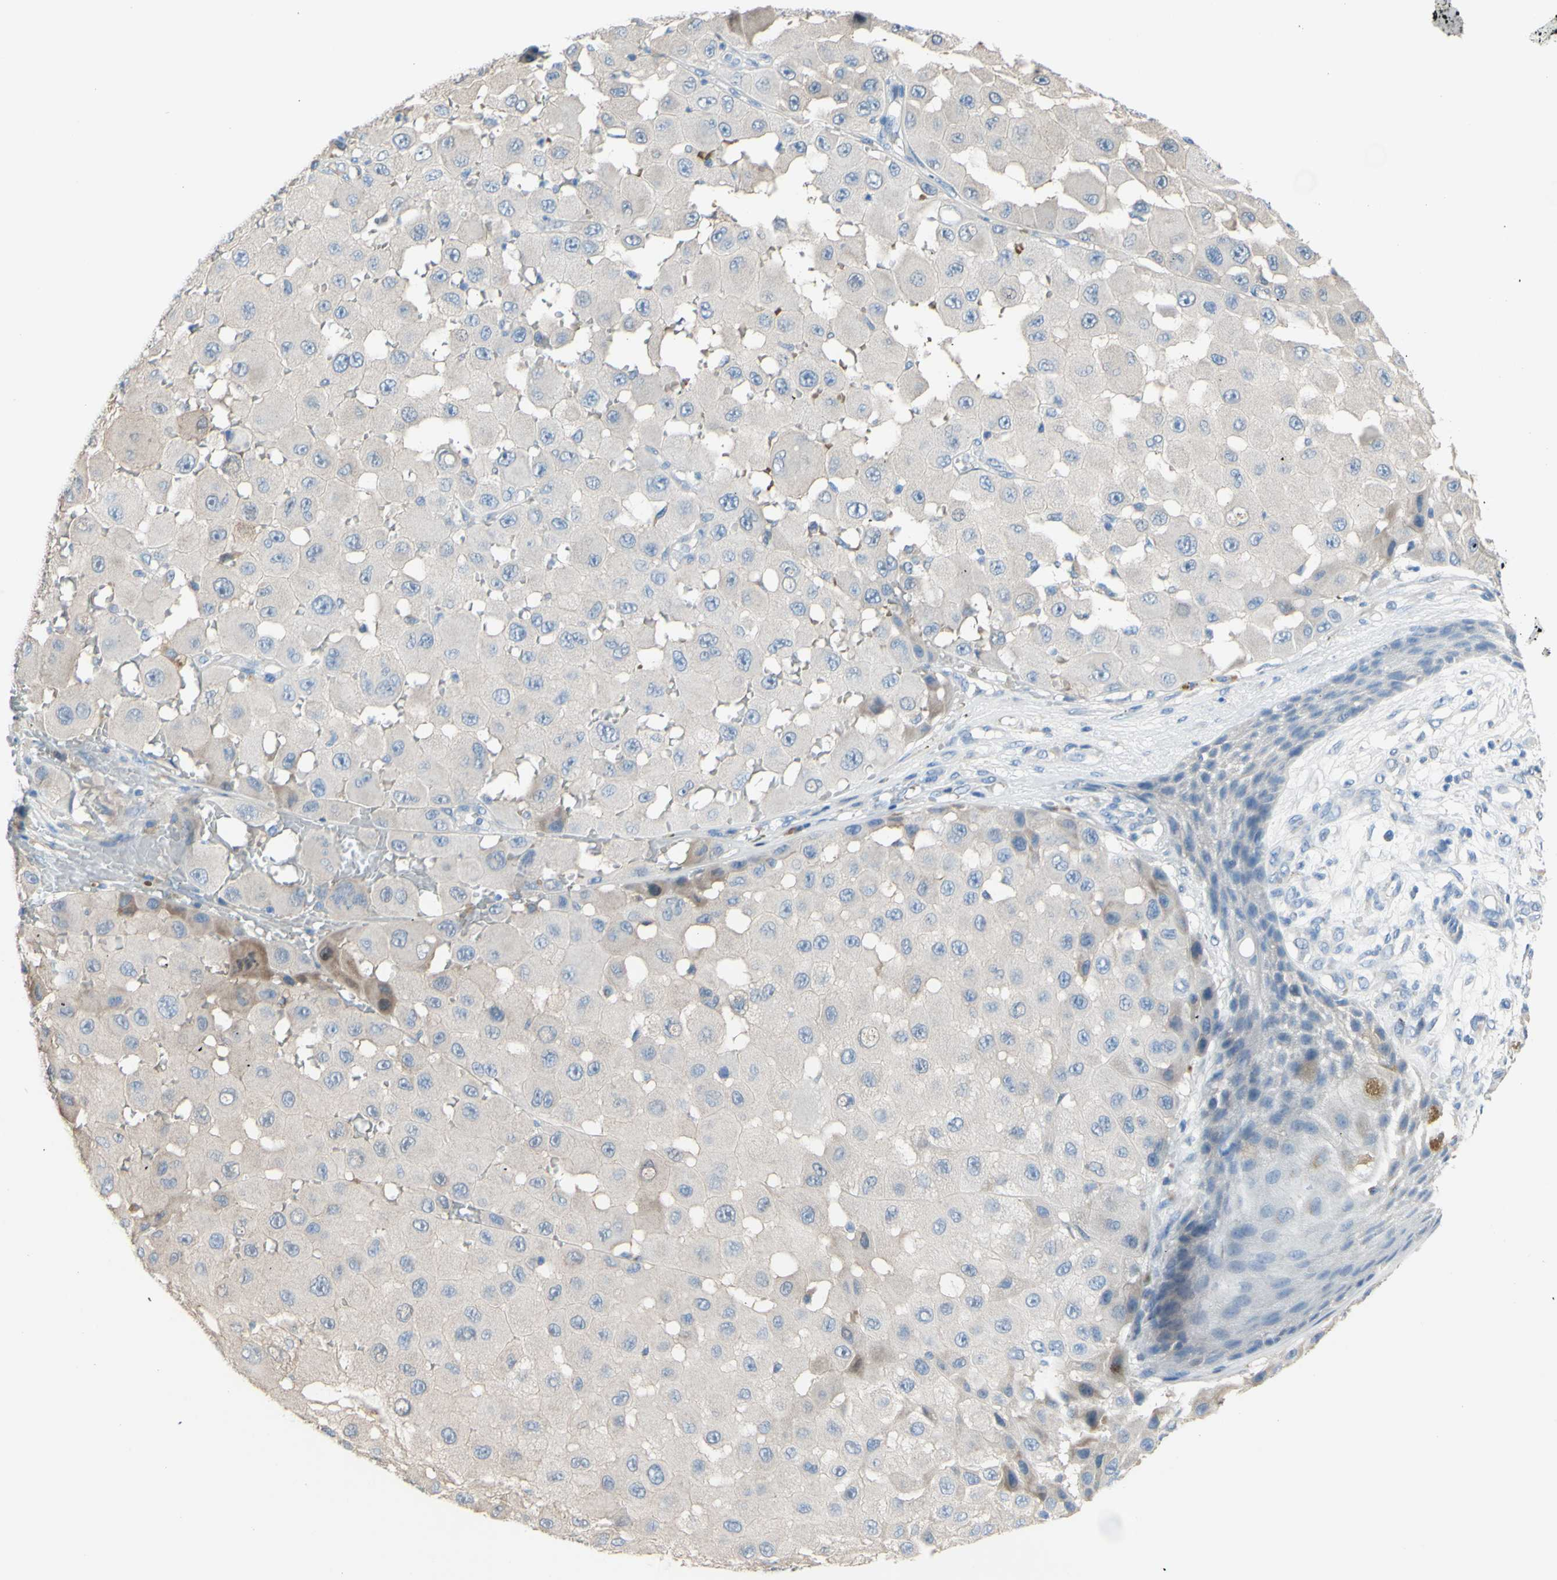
{"staining": {"intensity": "negative", "quantity": "none", "location": "none"}, "tissue": "melanoma", "cell_type": "Tumor cells", "image_type": "cancer", "snomed": [{"axis": "morphology", "description": "Malignant melanoma, NOS"}, {"axis": "topography", "description": "Skin"}], "caption": "DAB (3,3'-diaminobenzidine) immunohistochemical staining of human malignant melanoma displays no significant staining in tumor cells.", "gene": "TMEM59L", "patient": {"sex": "female", "age": 81}}